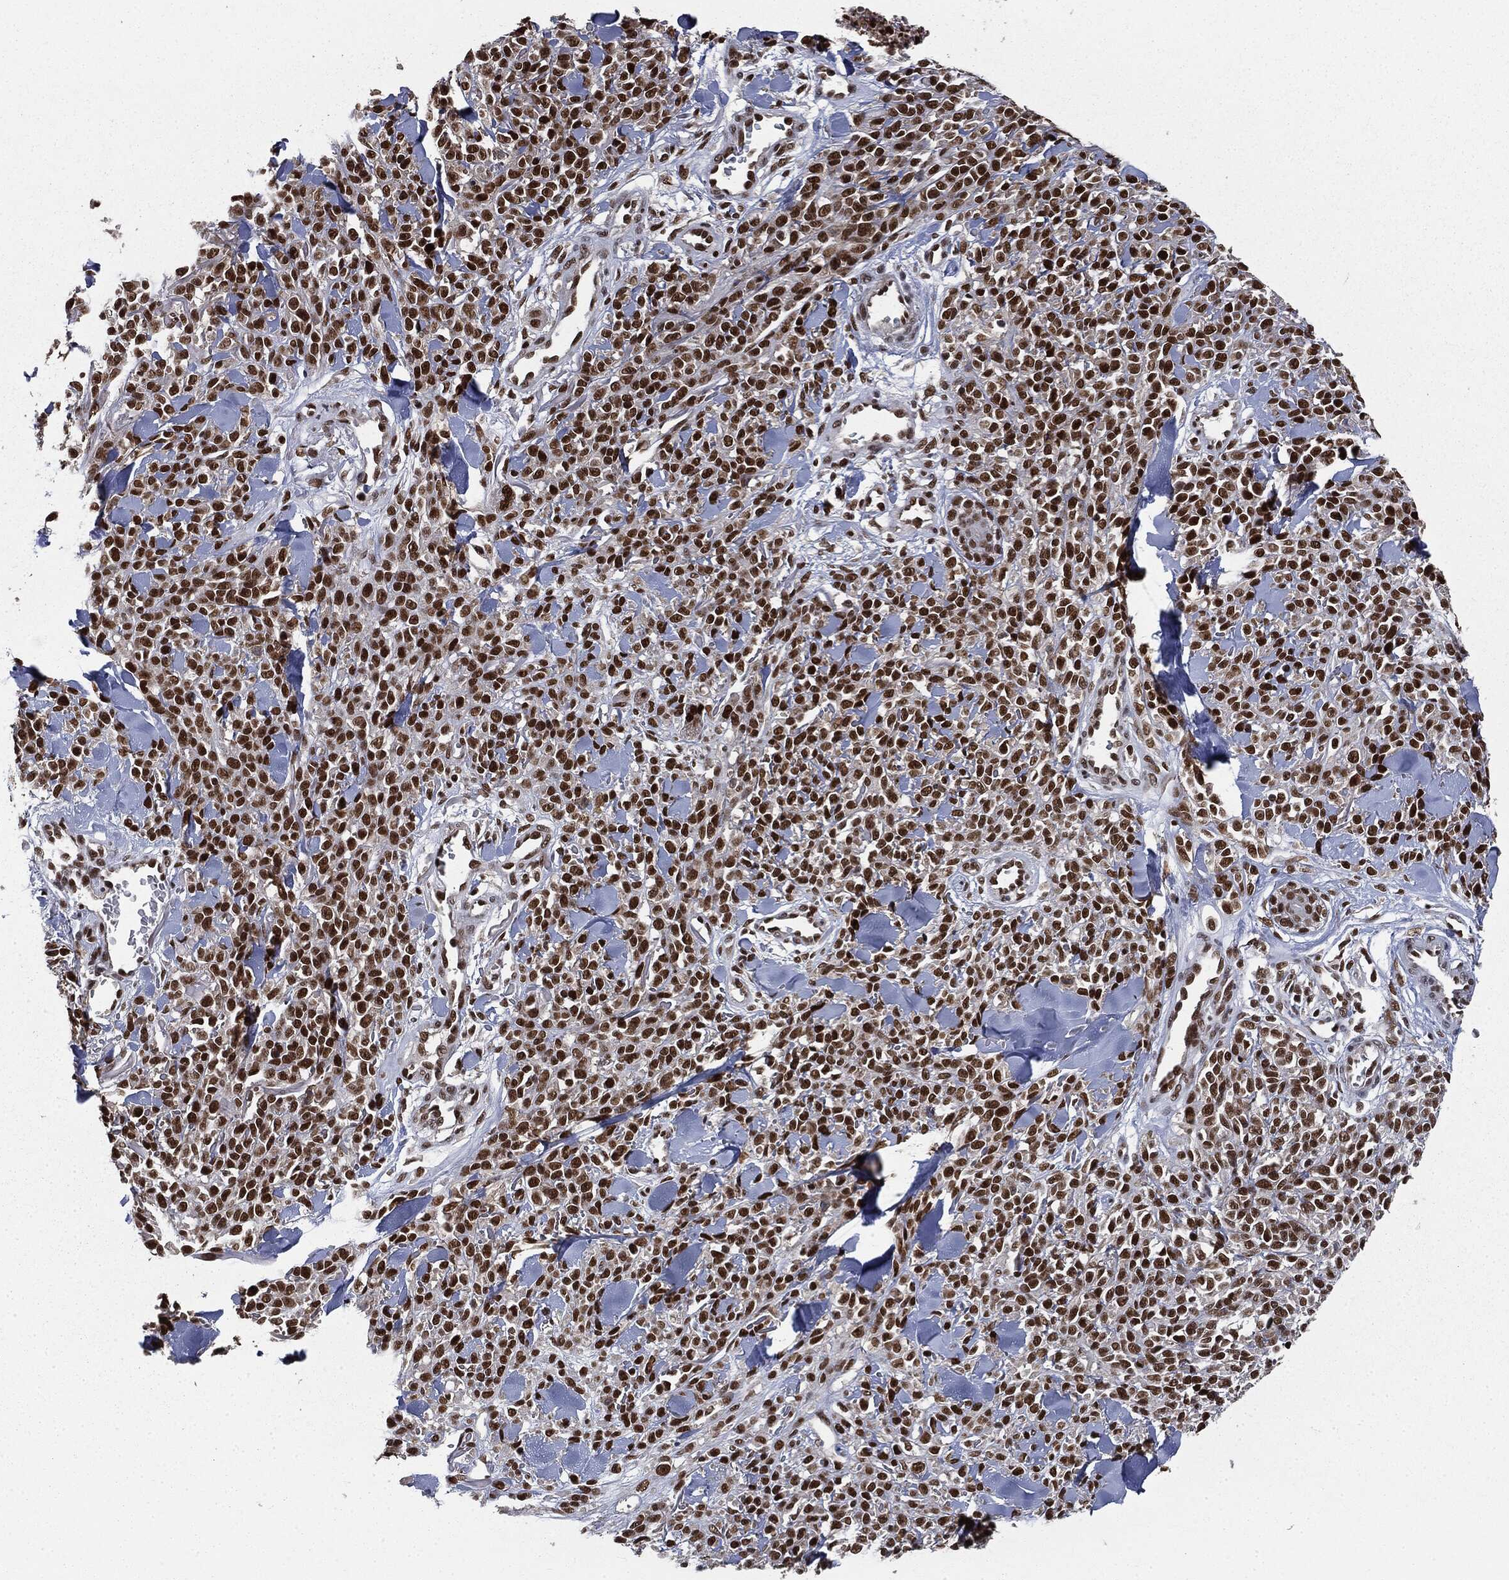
{"staining": {"intensity": "strong", "quantity": ">75%", "location": "nuclear"}, "tissue": "melanoma", "cell_type": "Tumor cells", "image_type": "cancer", "snomed": [{"axis": "morphology", "description": "Malignant melanoma, NOS"}, {"axis": "topography", "description": "Skin"}, {"axis": "topography", "description": "Skin of trunk"}], "caption": "Strong nuclear protein expression is appreciated in approximately >75% of tumor cells in melanoma.", "gene": "DPH2", "patient": {"sex": "male", "age": 74}}